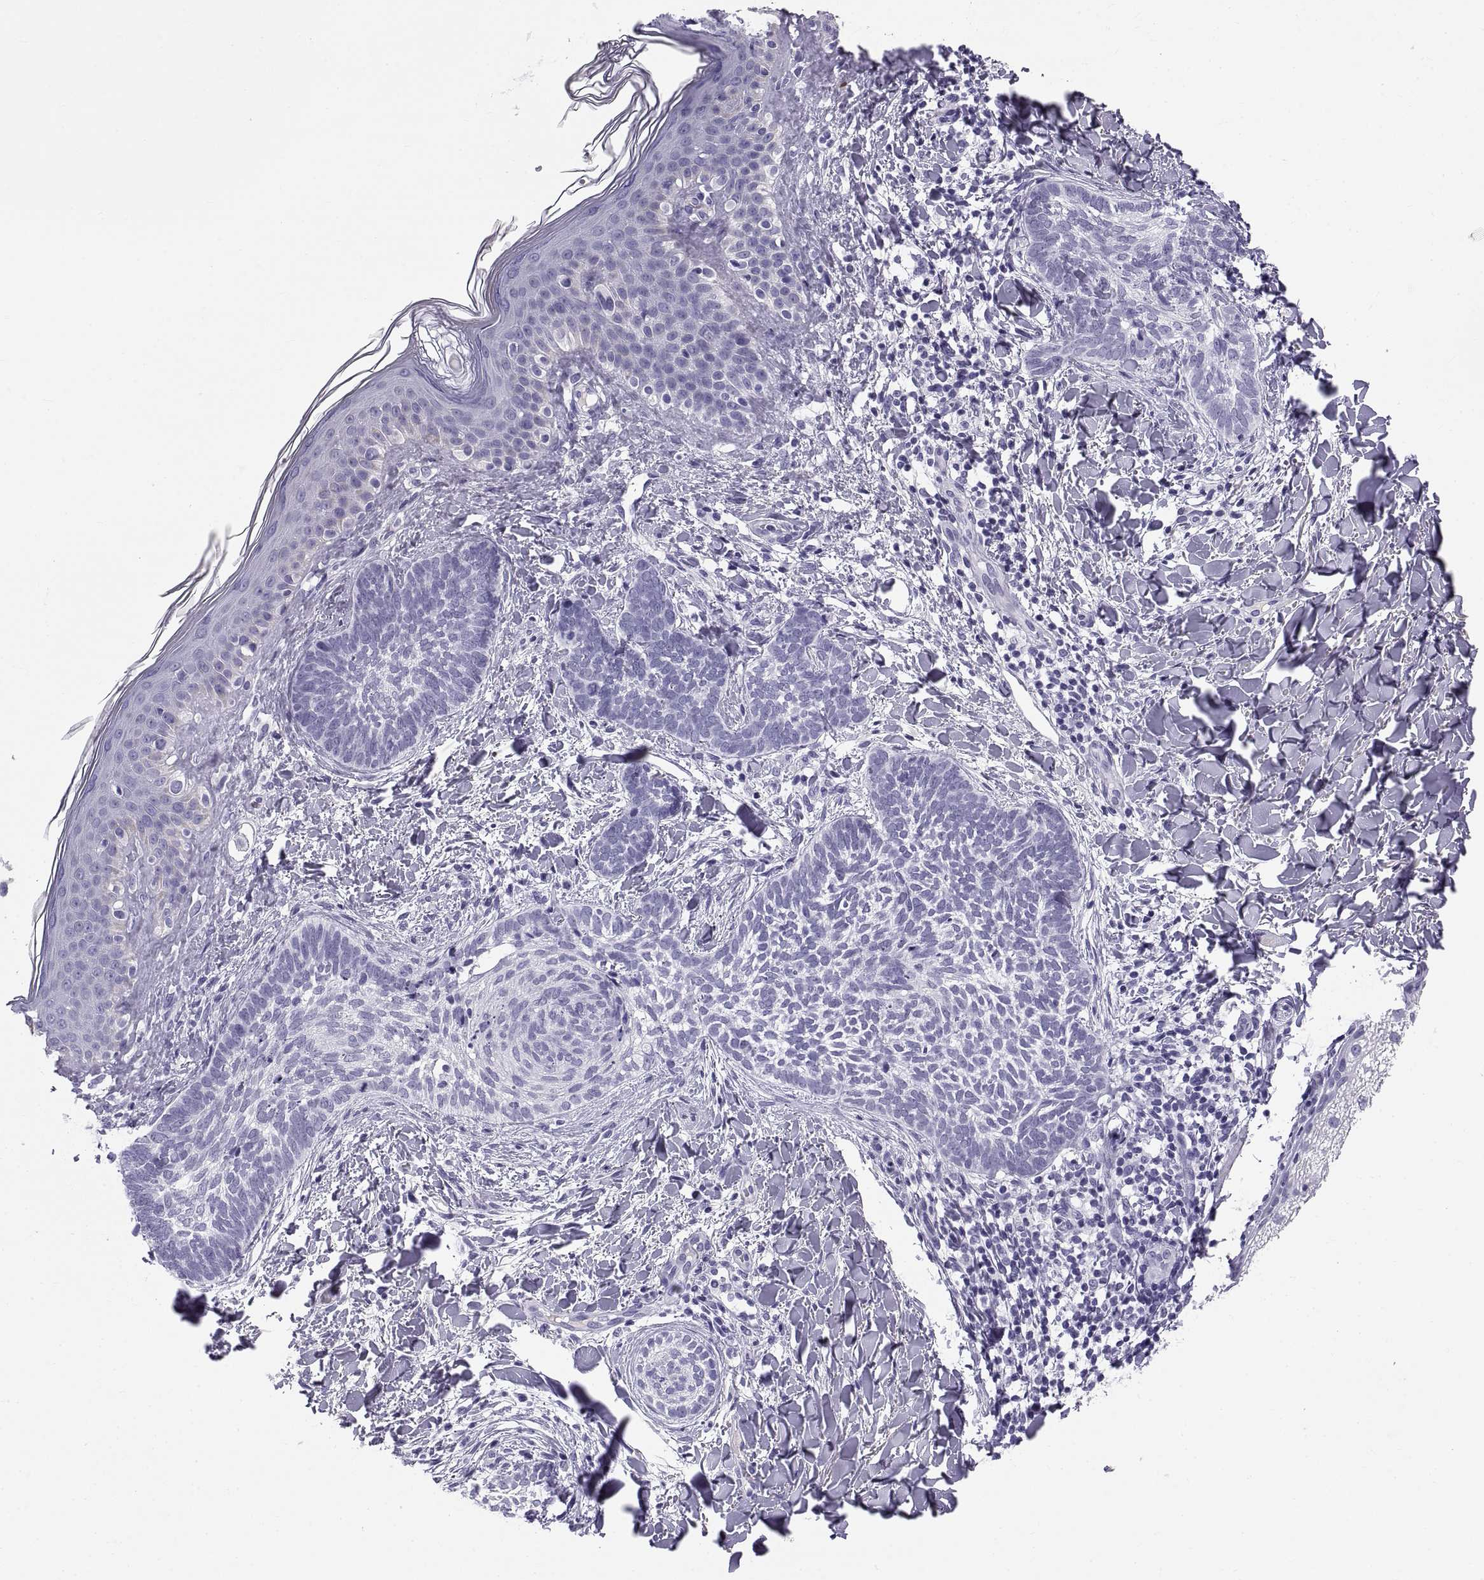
{"staining": {"intensity": "negative", "quantity": "none", "location": "none"}, "tissue": "skin cancer", "cell_type": "Tumor cells", "image_type": "cancer", "snomed": [{"axis": "morphology", "description": "Normal tissue, NOS"}, {"axis": "morphology", "description": "Basal cell carcinoma"}, {"axis": "topography", "description": "Skin"}], "caption": "An immunohistochemistry (IHC) image of skin cancer (basal cell carcinoma) is shown. There is no staining in tumor cells of skin cancer (basal cell carcinoma).", "gene": "CT47A10", "patient": {"sex": "male", "age": 46}}